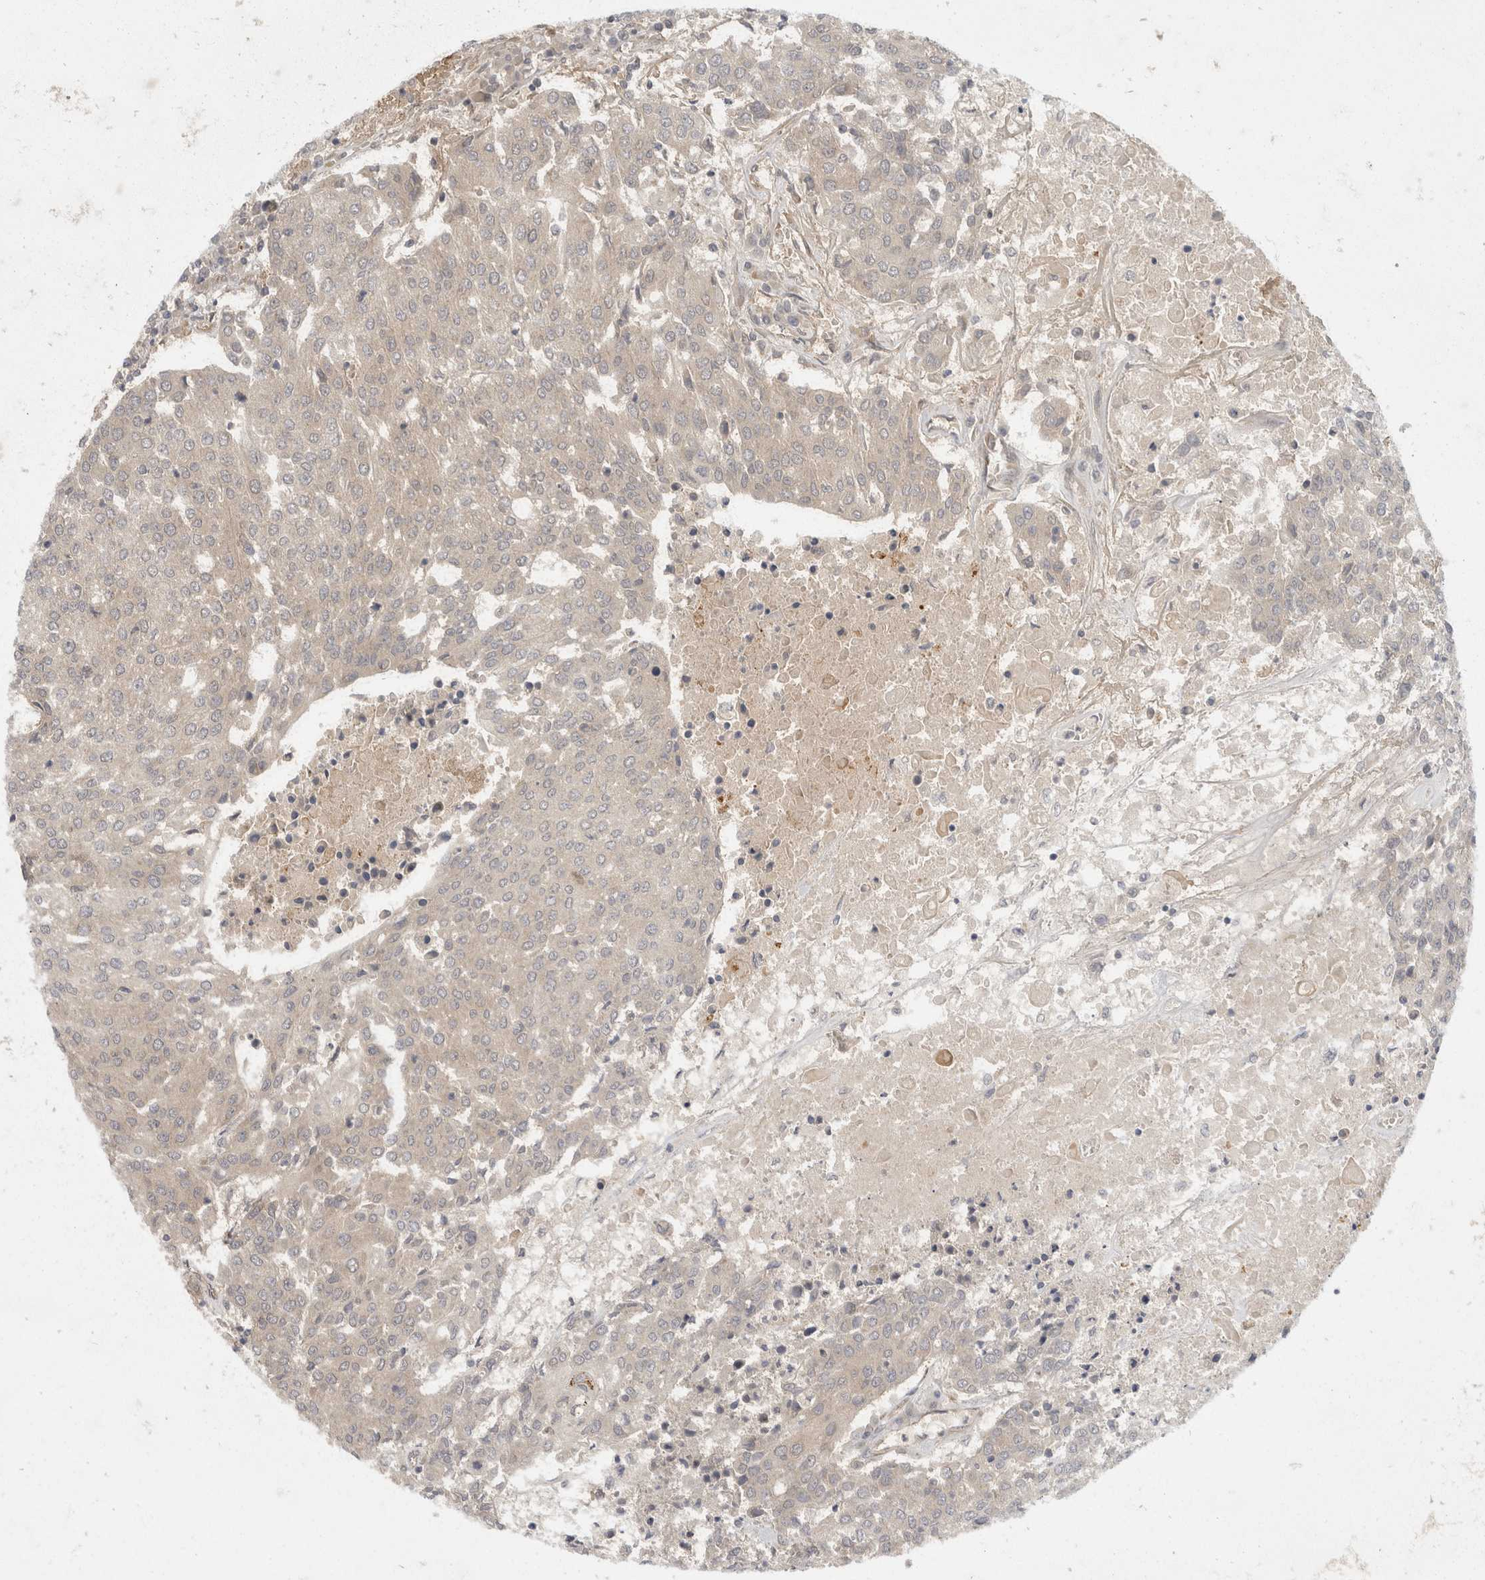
{"staining": {"intensity": "negative", "quantity": "none", "location": "none"}, "tissue": "urothelial cancer", "cell_type": "Tumor cells", "image_type": "cancer", "snomed": [{"axis": "morphology", "description": "Urothelial carcinoma, High grade"}, {"axis": "topography", "description": "Urinary bladder"}], "caption": "IHC micrograph of neoplastic tissue: human urothelial carcinoma (high-grade) stained with DAB exhibits no significant protein staining in tumor cells.", "gene": "EIF4G3", "patient": {"sex": "female", "age": 85}}